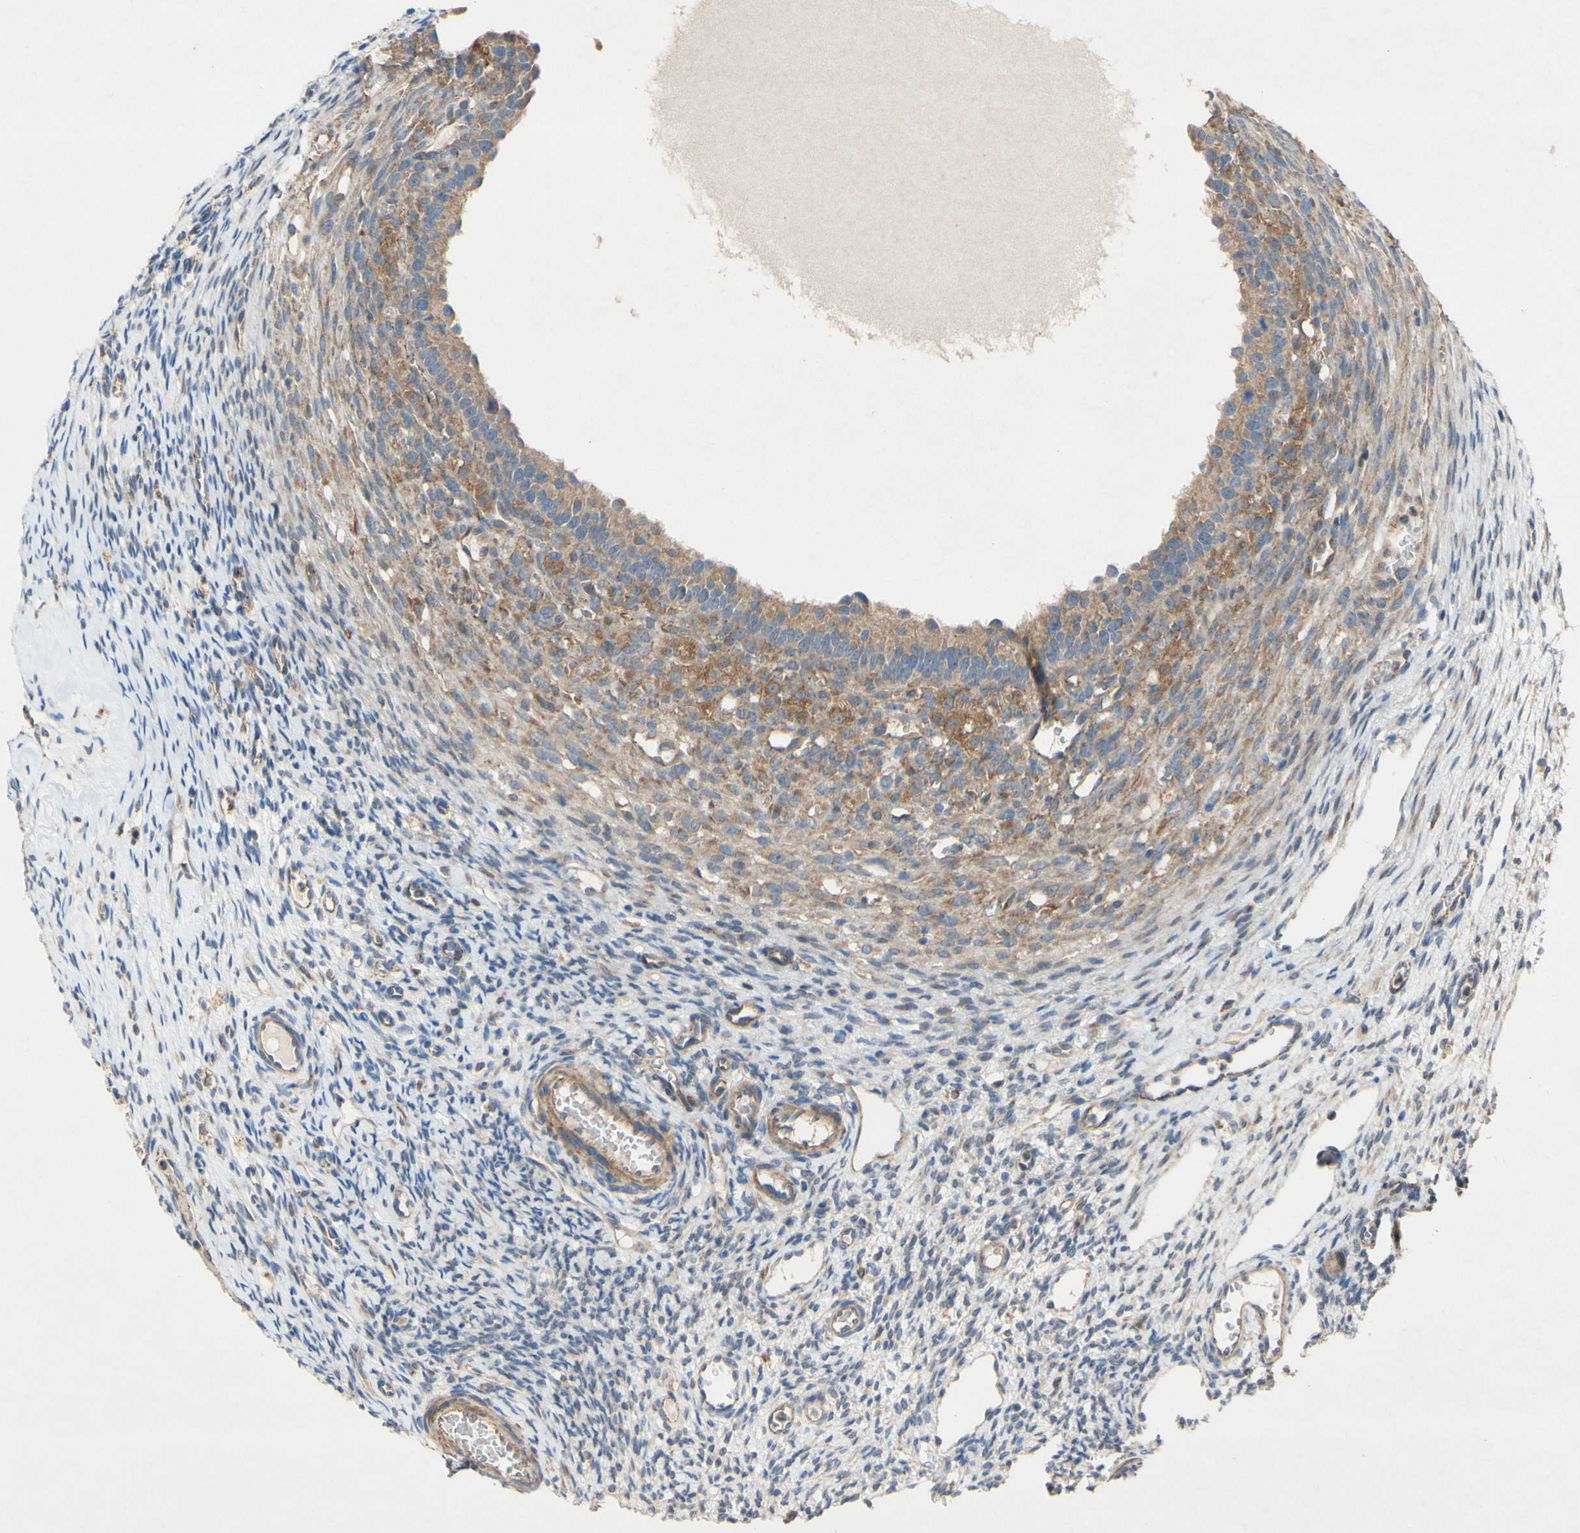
{"staining": {"intensity": "moderate", "quantity": ">75%", "location": "cytoplasmic/membranous"}, "tissue": "ovary", "cell_type": "Follicle cells", "image_type": "normal", "snomed": [{"axis": "morphology", "description": "Normal tissue, NOS"}, {"axis": "topography", "description": "Ovary"}], "caption": "Immunohistochemical staining of unremarkable ovary reveals medium levels of moderate cytoplasmic/membranous positivity in about >75% of follicle cells. The protein of interest is stained brown, and the nuclei are stained in blue (DAB (3,3'-diaminobenzidine) IHC with brightfield microscopy, high magnification).", "gene": "PDGFB", "patient": {"sex": "female", "age": 33}}